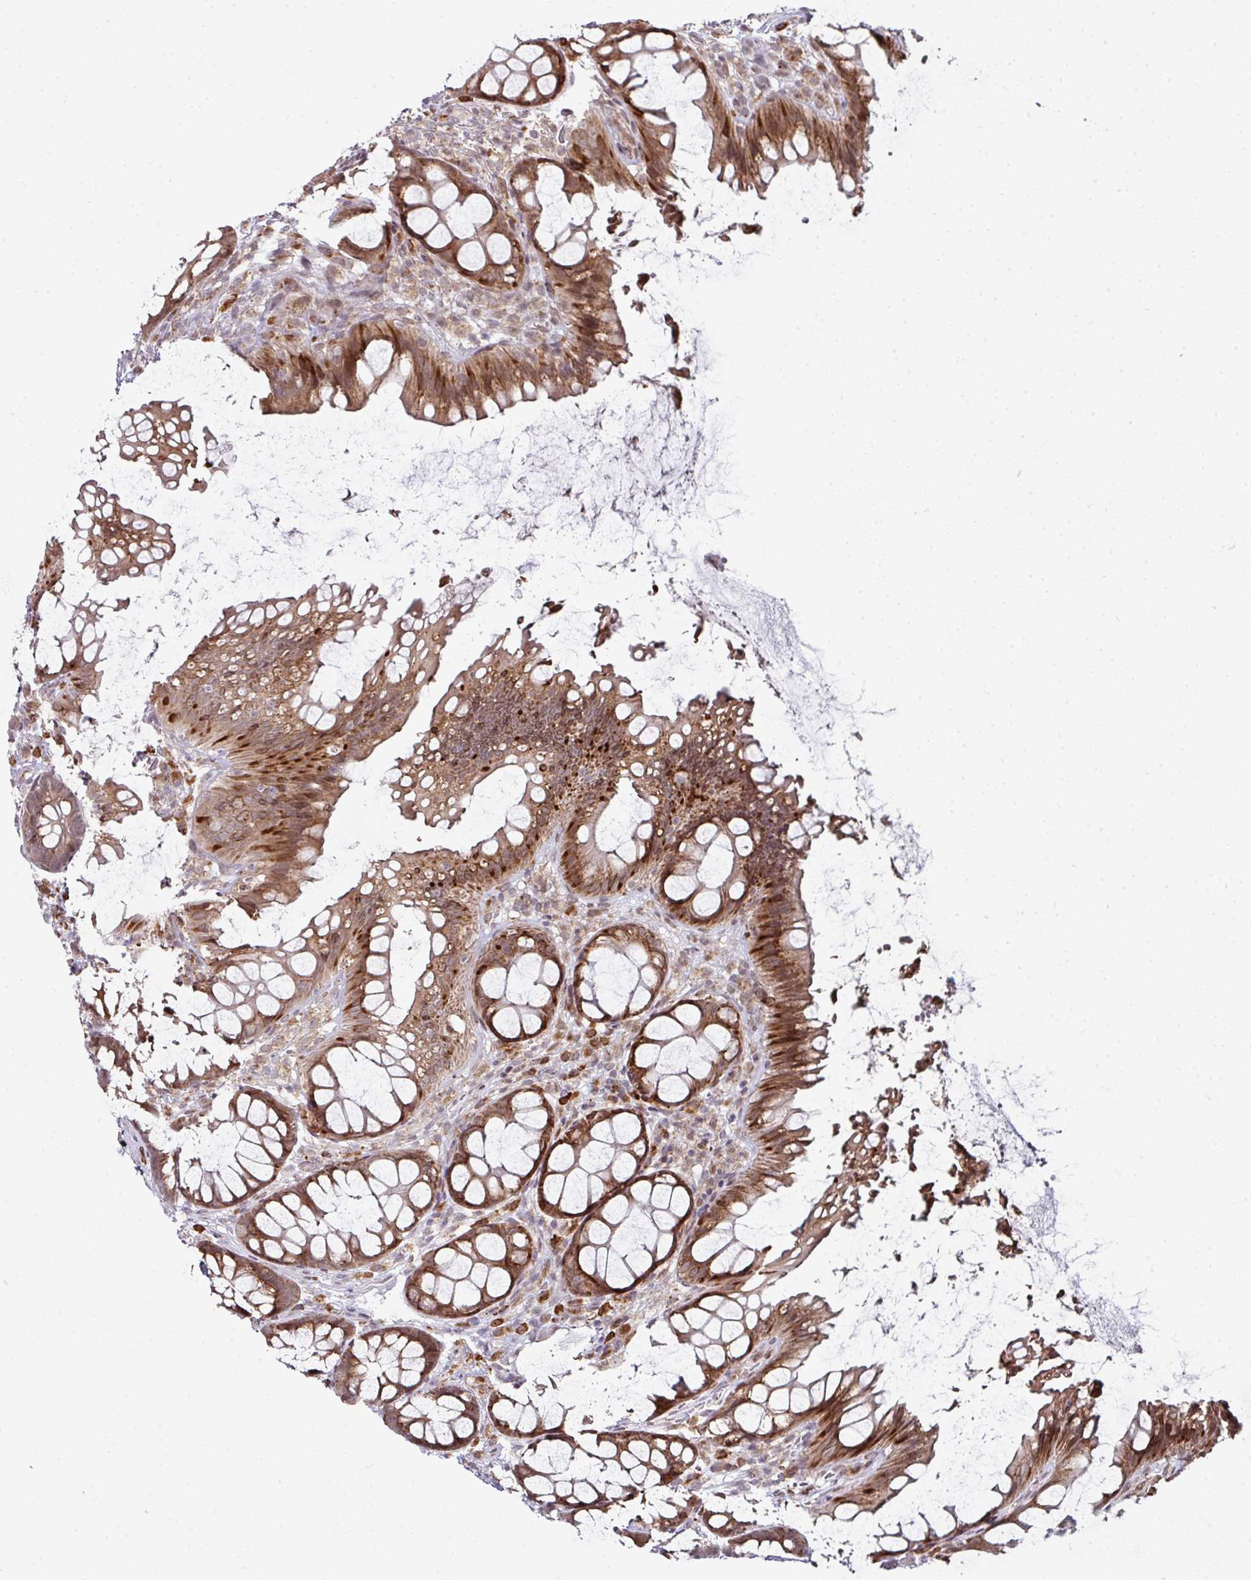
{"staining": {"intensity": "moderate", "quantity": ">75%", "location": "cytoplasmic/membranous,nuclear"}, "tissue": "rectum", "cell_type": "Glandular cells", "image_type": "normal", "snomed": [{"axis": "morphology", "description": "Normal tissue, NOS"}, {"axis": "topography", "description": "Rectum"}], "caption": "A micrograph of rectum stained for a protein exhibits moderate cytoplasmic/membranous,nuclear brown staining in glandular cells. Immunohistochemistry stains the protein in brown and the nuclei are stained blue.", "gene": "APOLD1", "patient": {"sex": "female", "age": 67}}